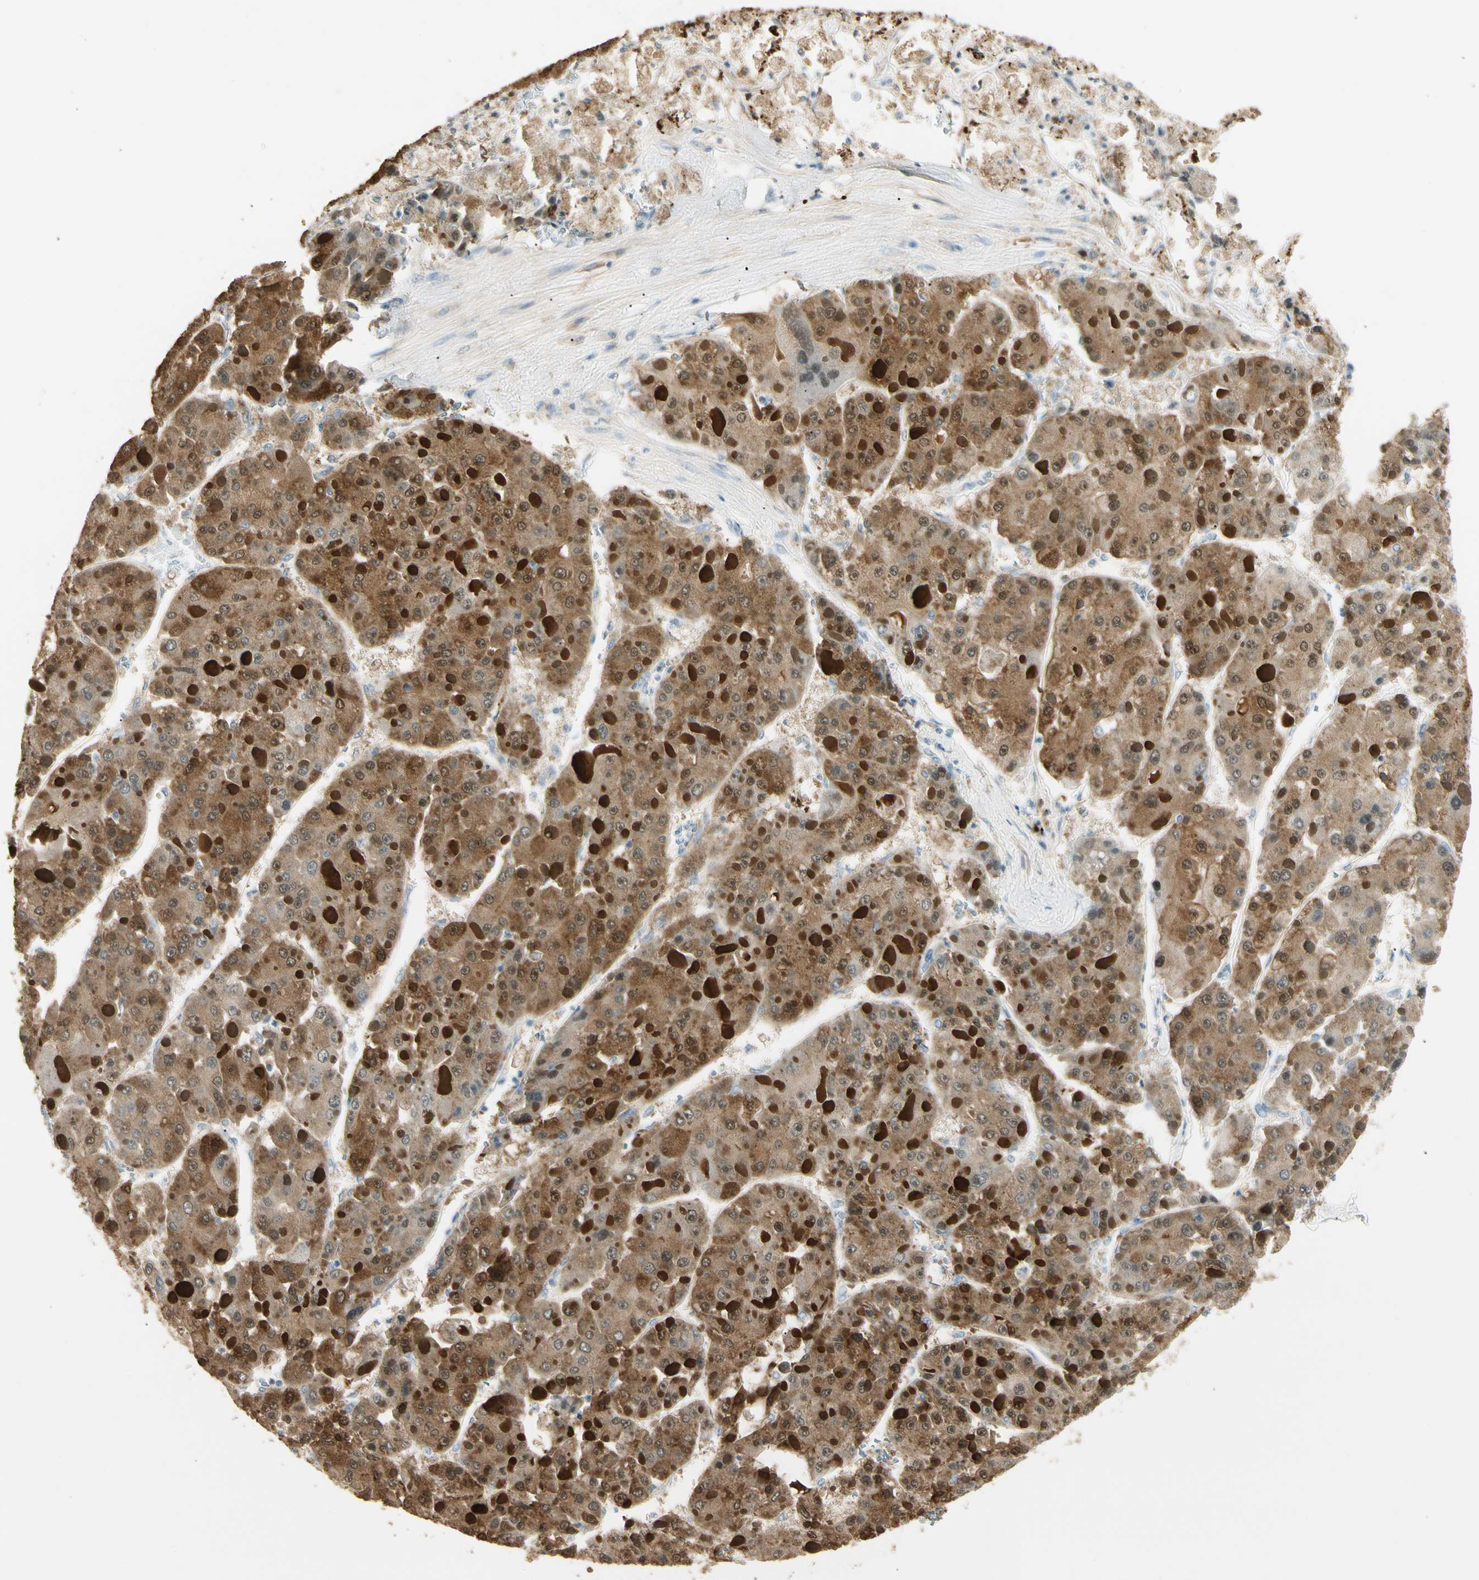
{"staining": {"intensity": "moderate", "quantity": ">75%", "location": "cytoplasmic/membranous,nuclear"}, "tissue": "liver cancer", "cell_type": "Tumor cells", "image_type": "cancer", "snomed": [{"axis": "morphology", "description": "Carcinoma, Hepatocellular, NOS"}, {"axis": "topography", "description": "Liver"}], "caption": "This is an image of immunohistochemistry staining of liver hepatocellular carcinoma, which shows moderate expression in the cytoplasmic/membranous and nuclear of tumor cells.", "gene": "GNE", "patient": {"sex": "female", "age": 73}}